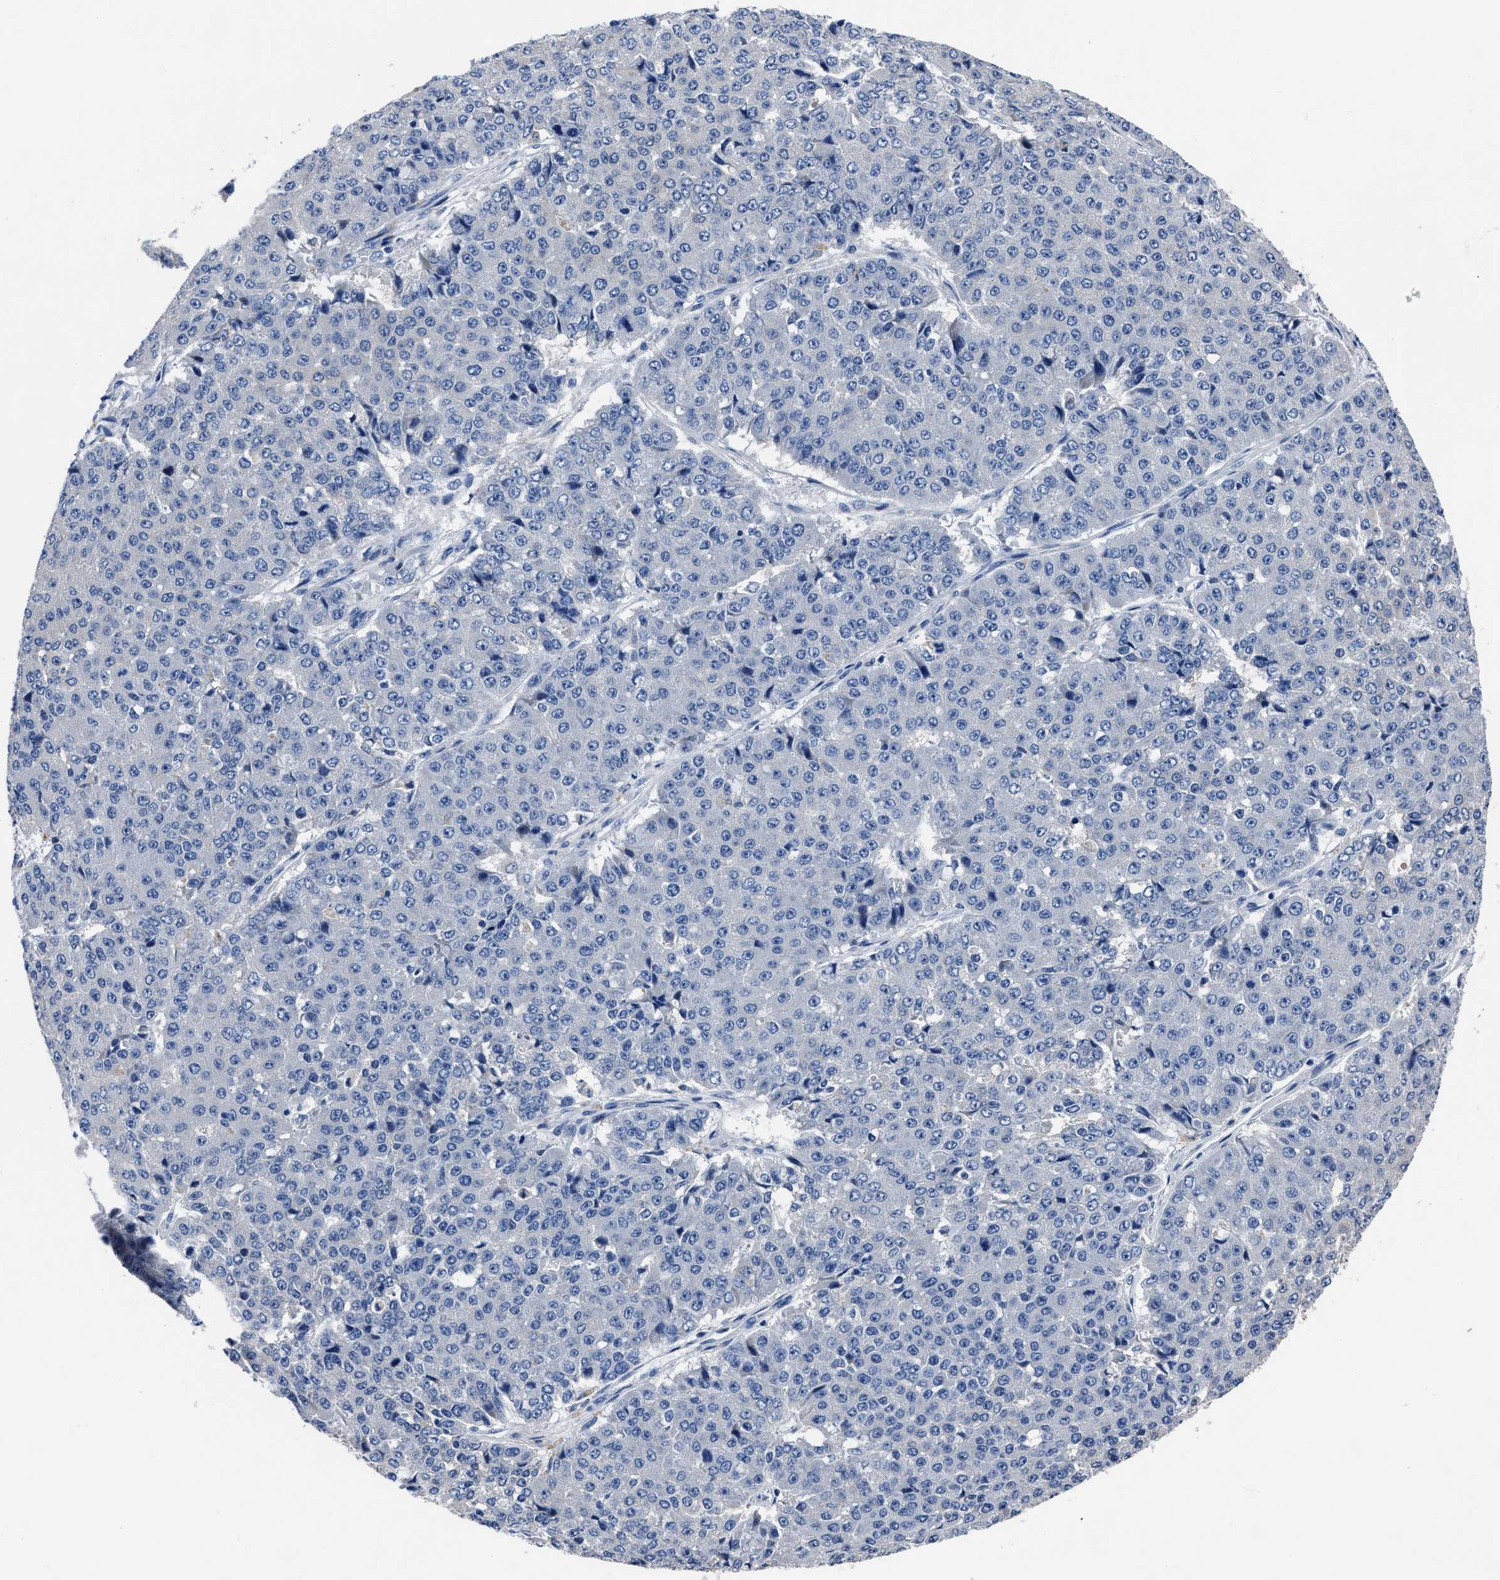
{"staining": {"intensity": "negative", "quantity": "none", "location": "none"}, "tissue": "pancreatic cancer", "cell_type": "Tumor cells", "image_type": "cancer", "snomed": [{"axis": "morphology", "description": "Adenocarcinoma, NOS"}, {"axis": "topography", "description": "Pancreas"}], "caption": "Tumor cells are negative for protein expression in human adenocarcinoma (pancreatic).", "gene": "MOV10L1", "patient": {"sex": "male", "age": 50}}